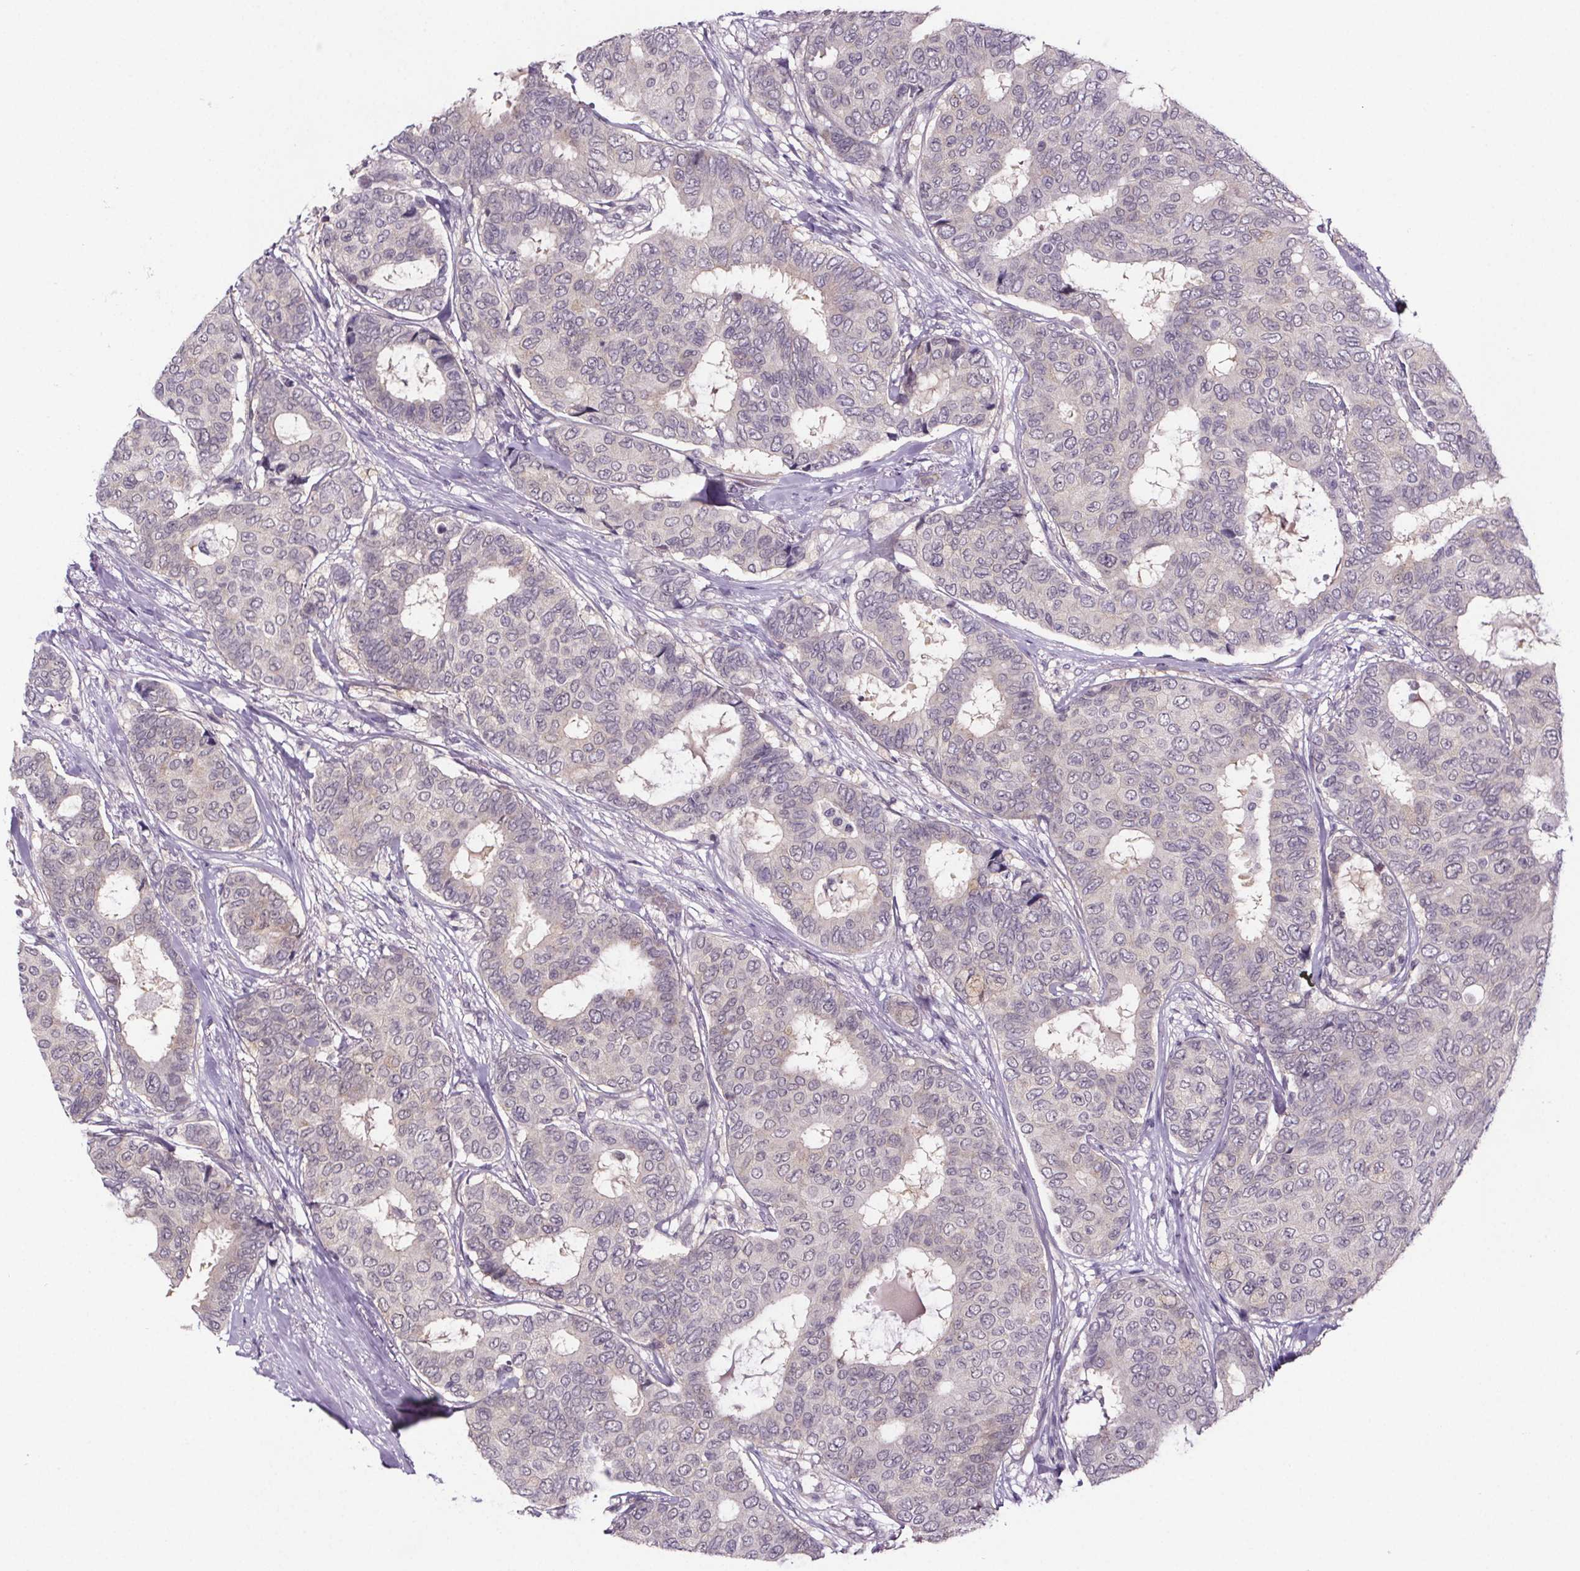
{"staining": {"intensity": "negative", "quantity": "none", "location": "none"}, "tissue": "breast cancer", "cell_type": "Tumor cells", "image_type": "cancer", "snomed": [{"axis": "morphology", "description": "Duct carcinoma"}, {"axis": "topography", "description": "Breast"}], "caption": "An image of human breast infiltrating ductal carcinoma is negative for staining in tumor cells.", "gene": "TTC12", "patient": {"sex": "female", "age": 75}}